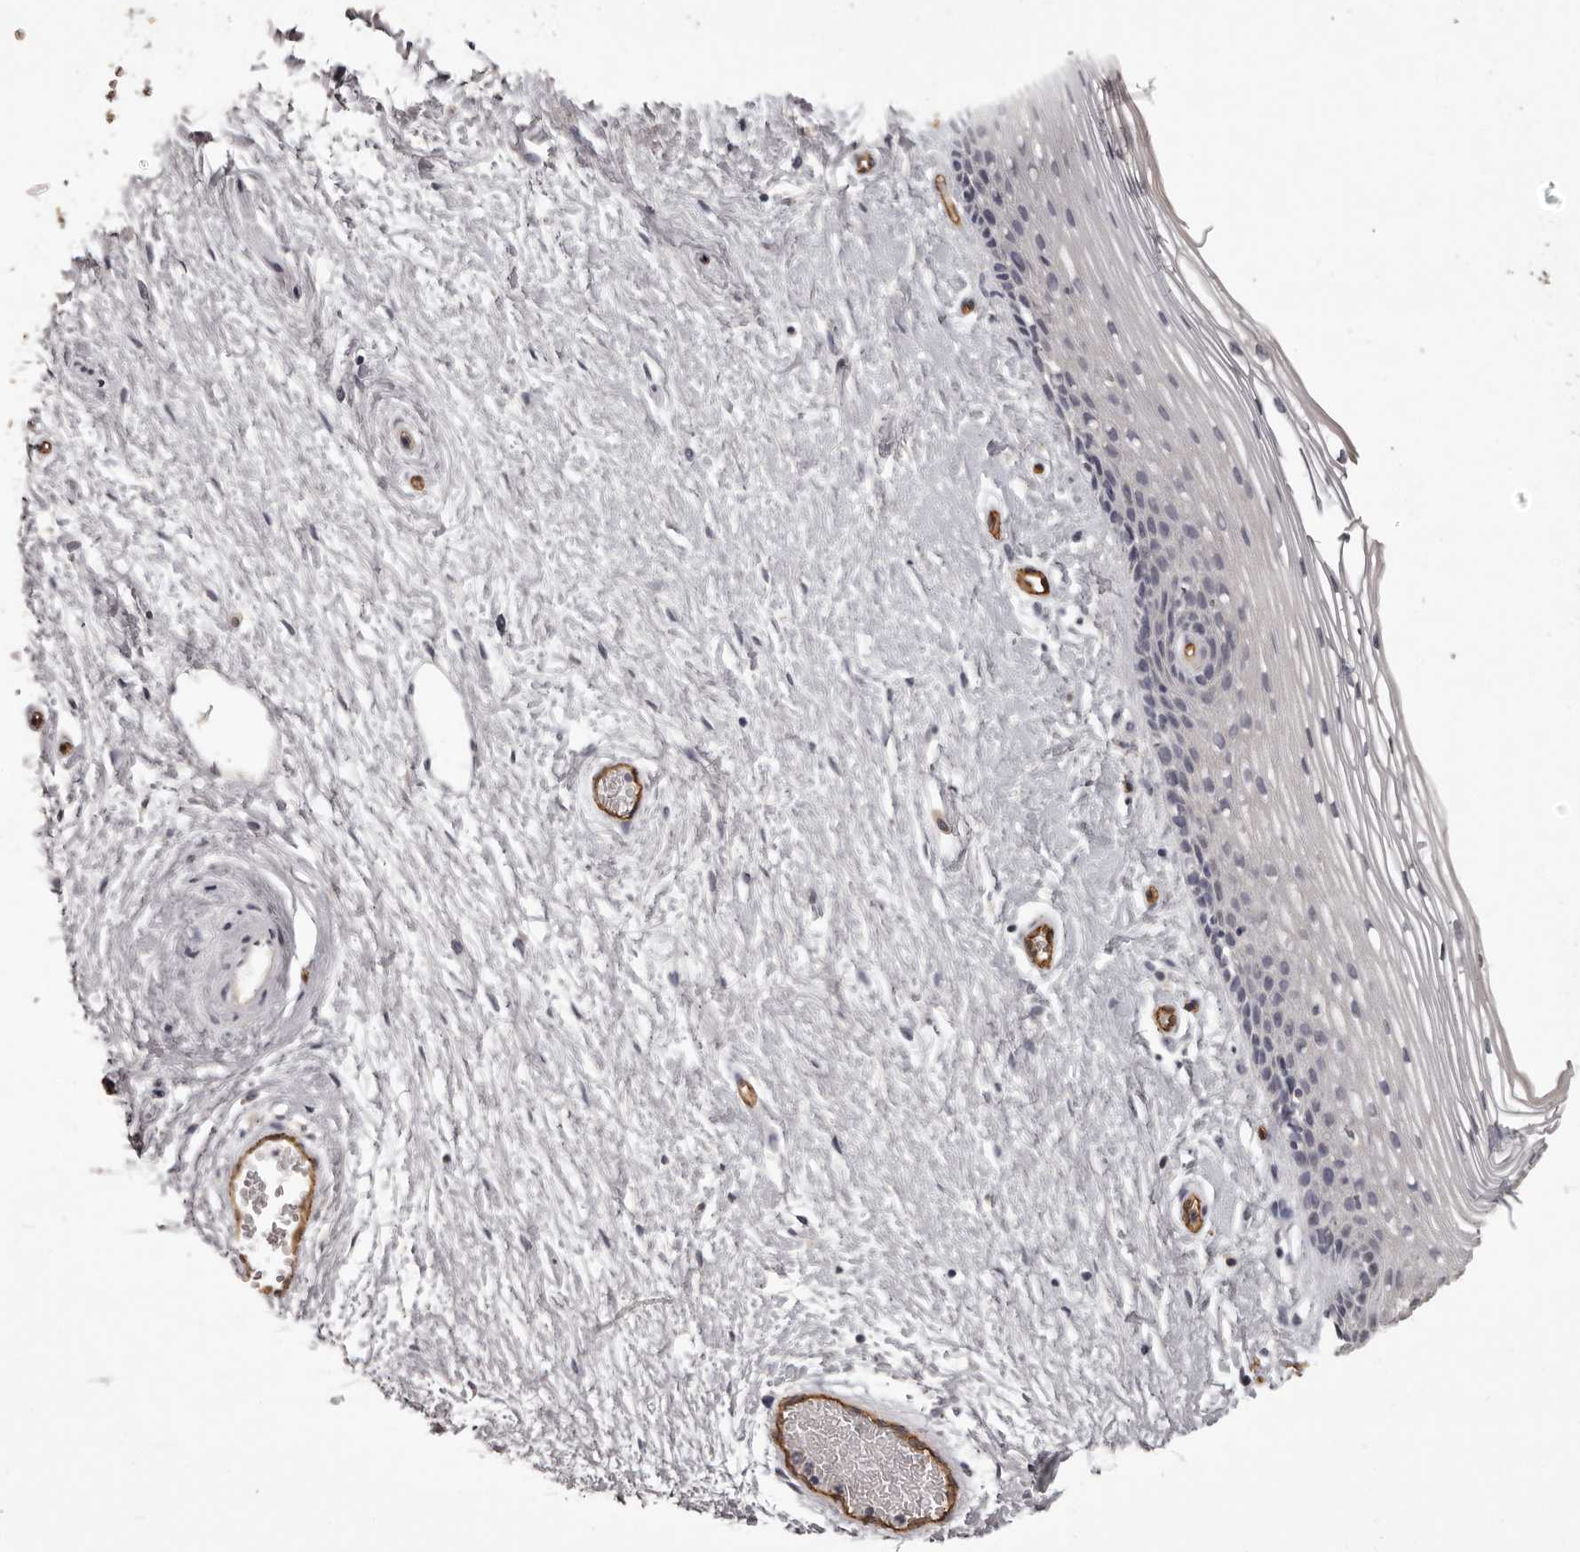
{"staining": {"intensity": "negative", "quantity": "none", "location": "none"}, "tissue": "vagina", "cell_type": "Squamous epithelial cells", "image_type": "normal", "snomed": [{"axis": "morphology", "description": "Normal tissue, NOS"}, {"axis": "topography", "description": "Vagina"}], "caption": "Immunohistochemistry (IHC) of unremarkable human vagina shows no staining in squamous epithelial cells.", "gene": "GPR78", "patient": {"sex": "female", "age": 46}}